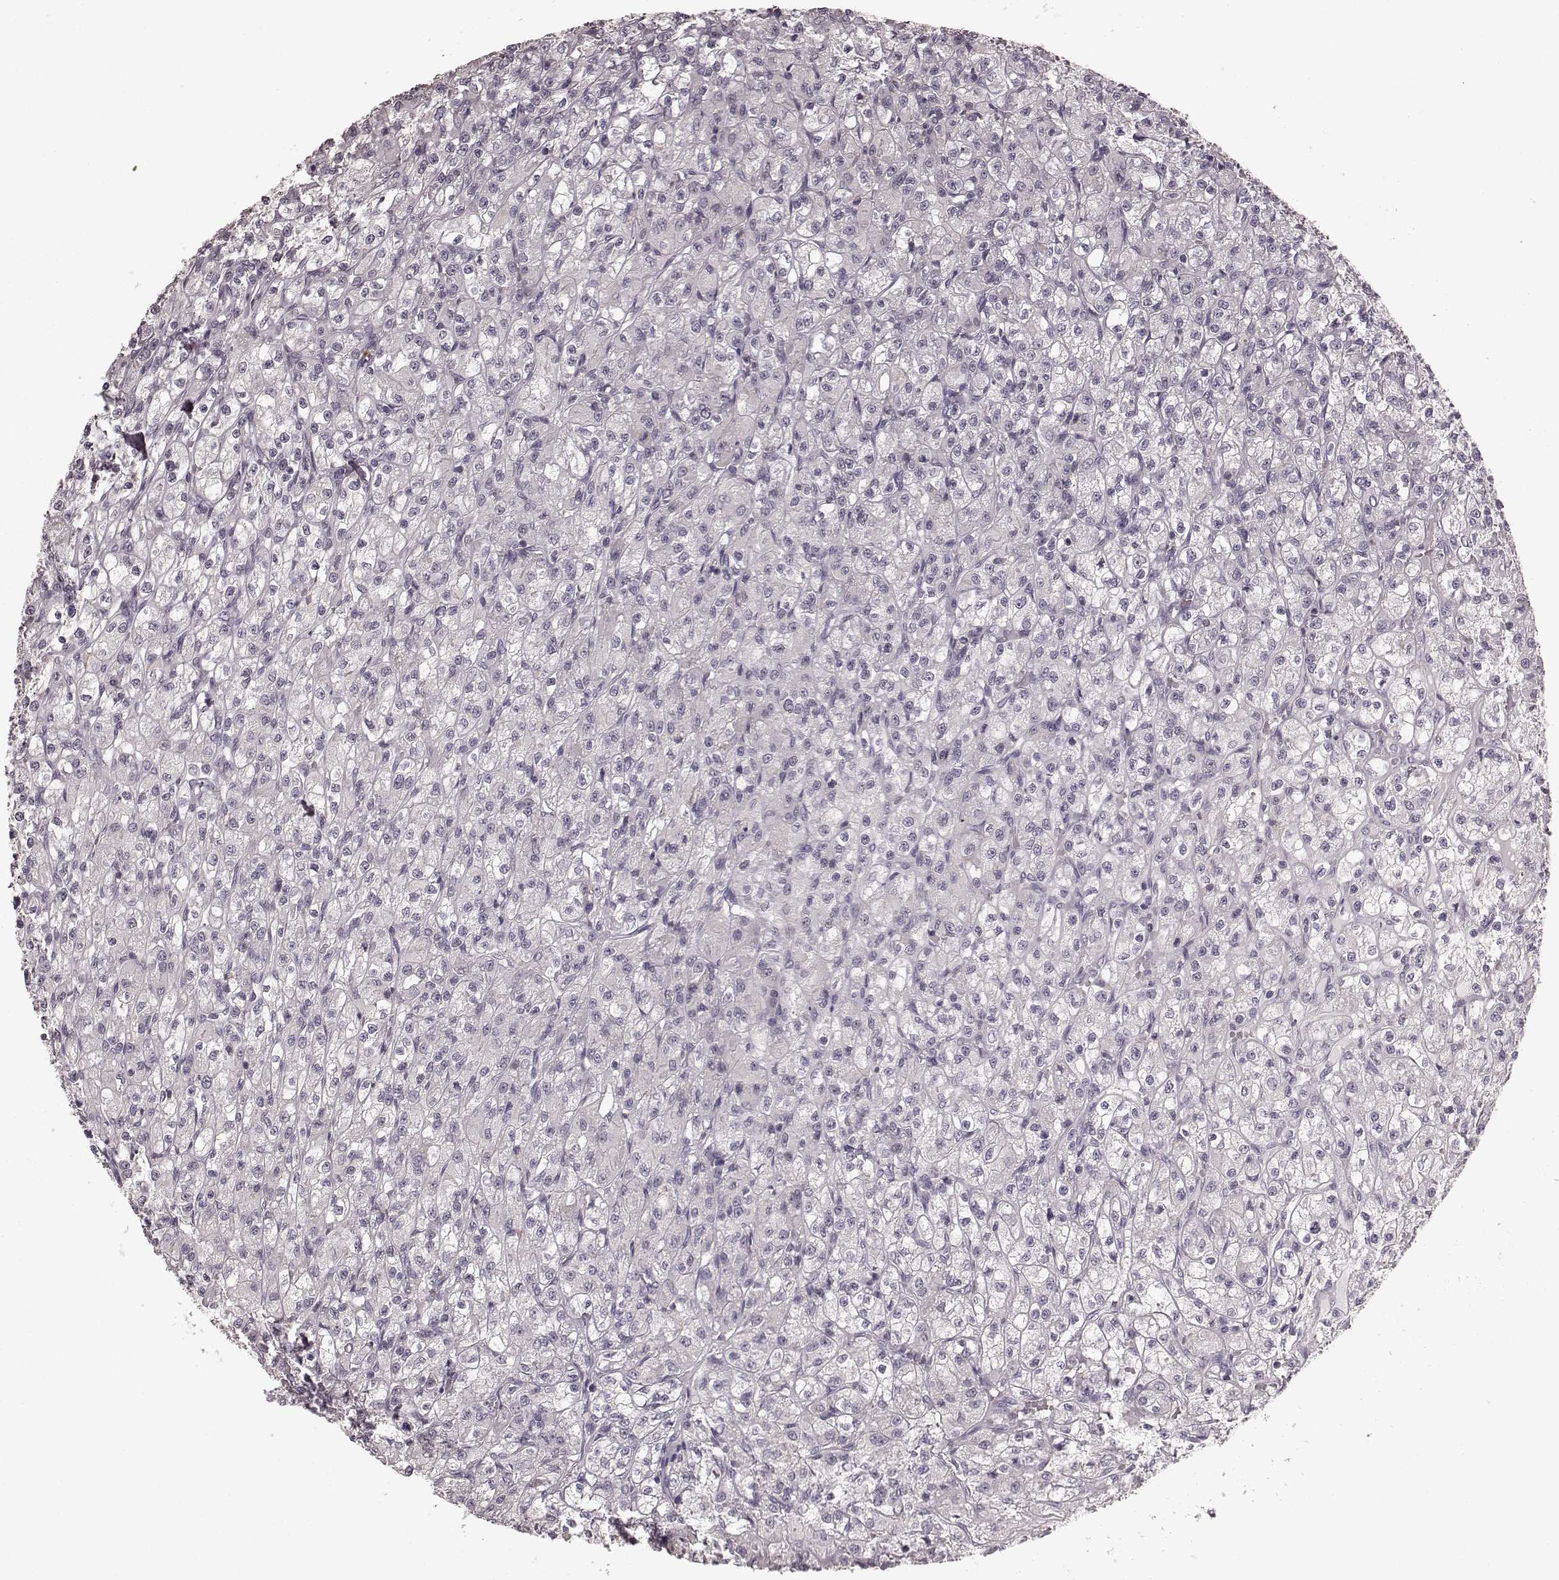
{"staining": {"intensity": "negative", "quantity": "none", "location": "none"}, "tissue": "renal cancer", "cell_type": "Tumor cells", "image_type": "cancer", "snomed": [{"axis": "morphology", "description": "Adenocarcinoma, NOS"}, {"axis": "topography", "description": "Kidney"}], "caption": "DAB (3,3'-diaminobenzidine) immunohistochemical staining of renal cancer demonstrates no significant staining in tumor cells.", "gene": "CD28", "patient": {"sex": "female", "age": 70}}